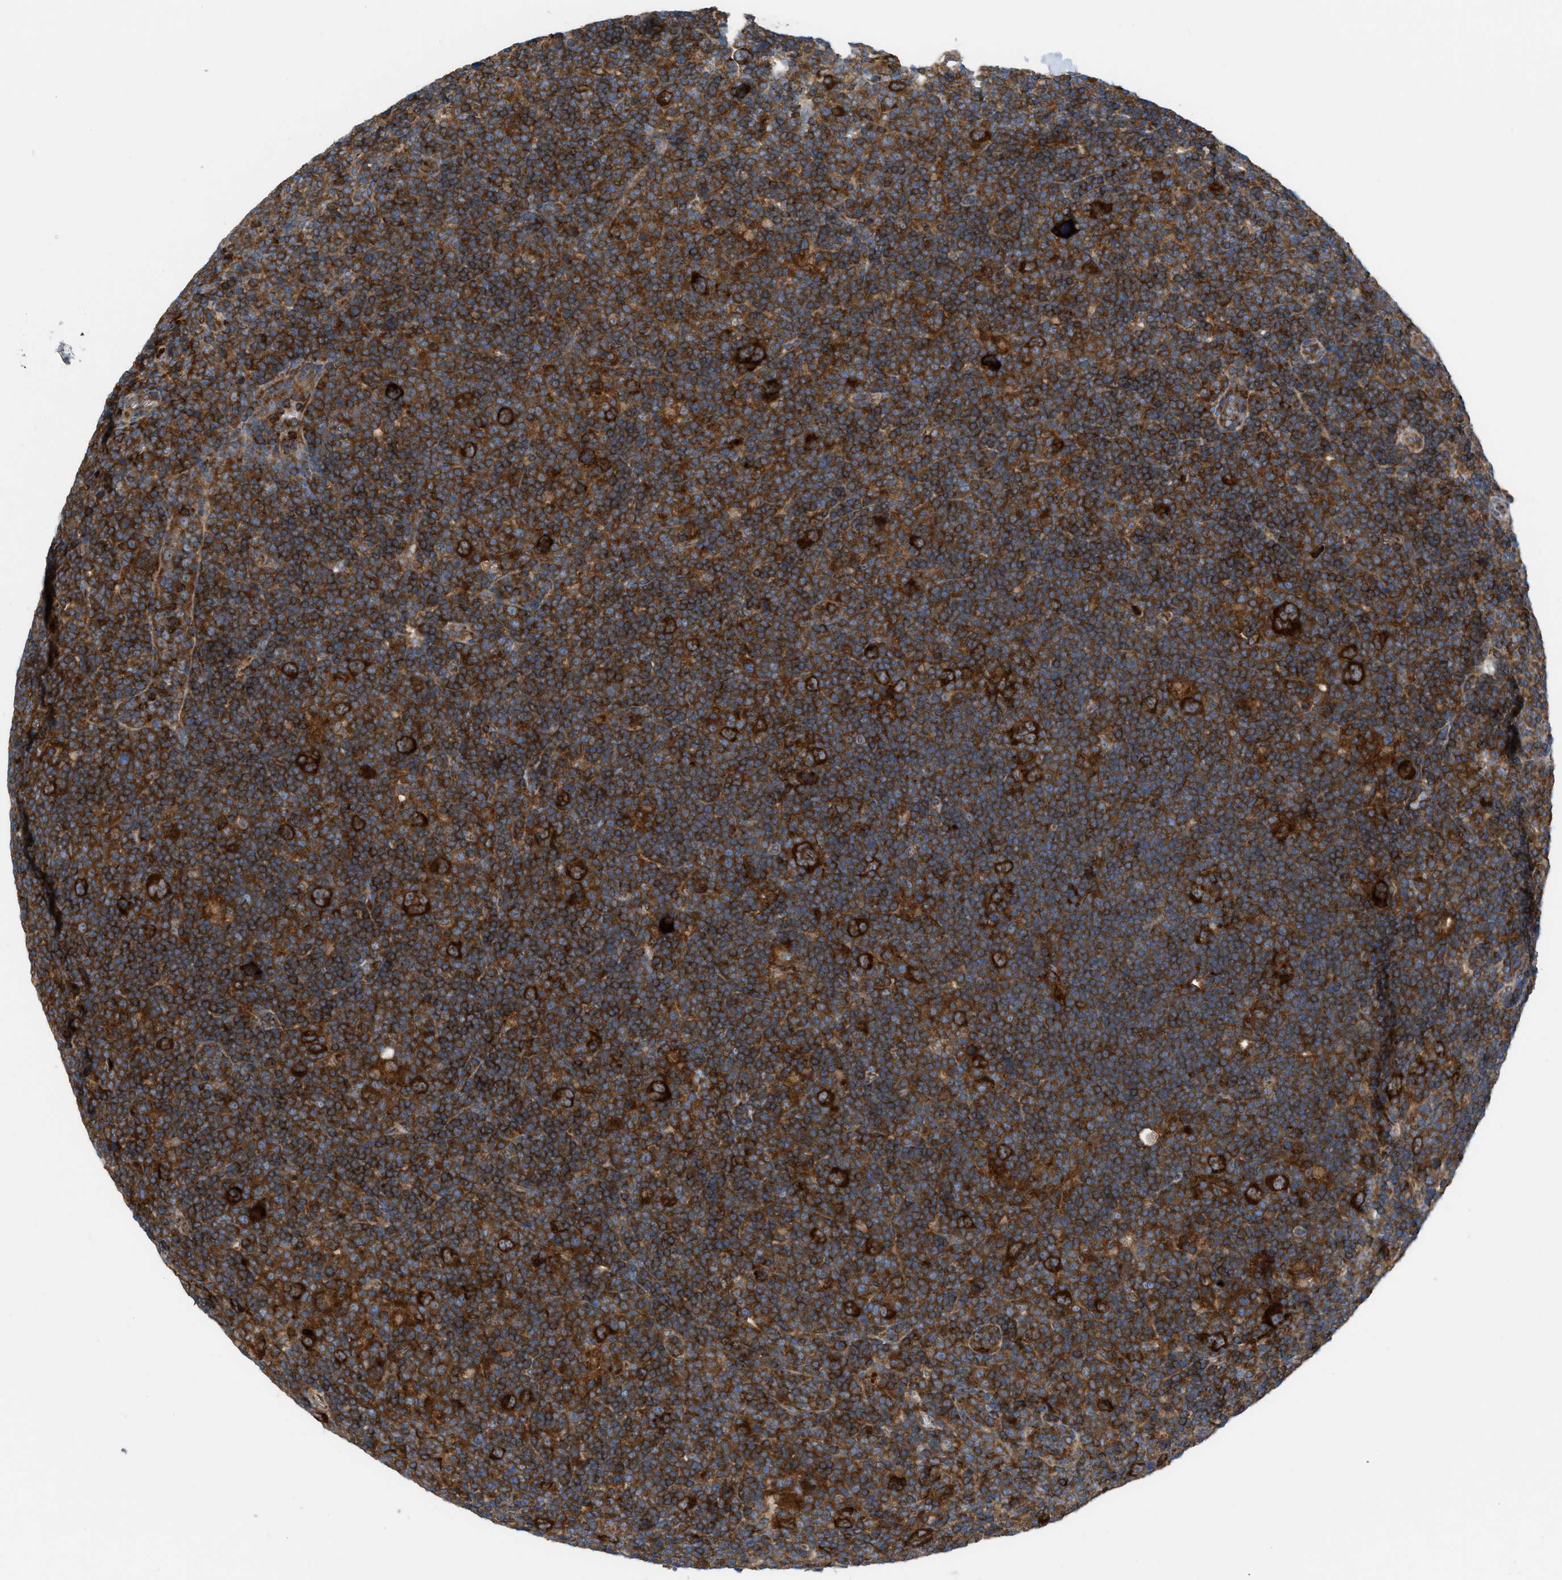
{"staining": {"intensity": "strong", "quantity": ">75%", "location": "cytoplasmic/membranous"}, "tissue": "lymphoma", "cell_type": "Tumor cells", "image_type": "cancer", "snomed": [{"axis": "morphology", "description": "Hodgkin's disease, NOS"}, {"axis": "topography", "description": "Lymph node"}], "caption": "IHC staining of Hodgkin's disease, which exhibits high levels of strong cytoplasmic/membranous expression in about >75% of tumor cells indicating strong cytoplasmic/membranous protein staining. The staining was performed using DAB (3,3'-diaminobenzidine) (brown) for protein detection and nuclei were counterstained in hematoxylin (blue).", "gene": "GPAT4", "patient": {"sex": "female", "age": 57}}